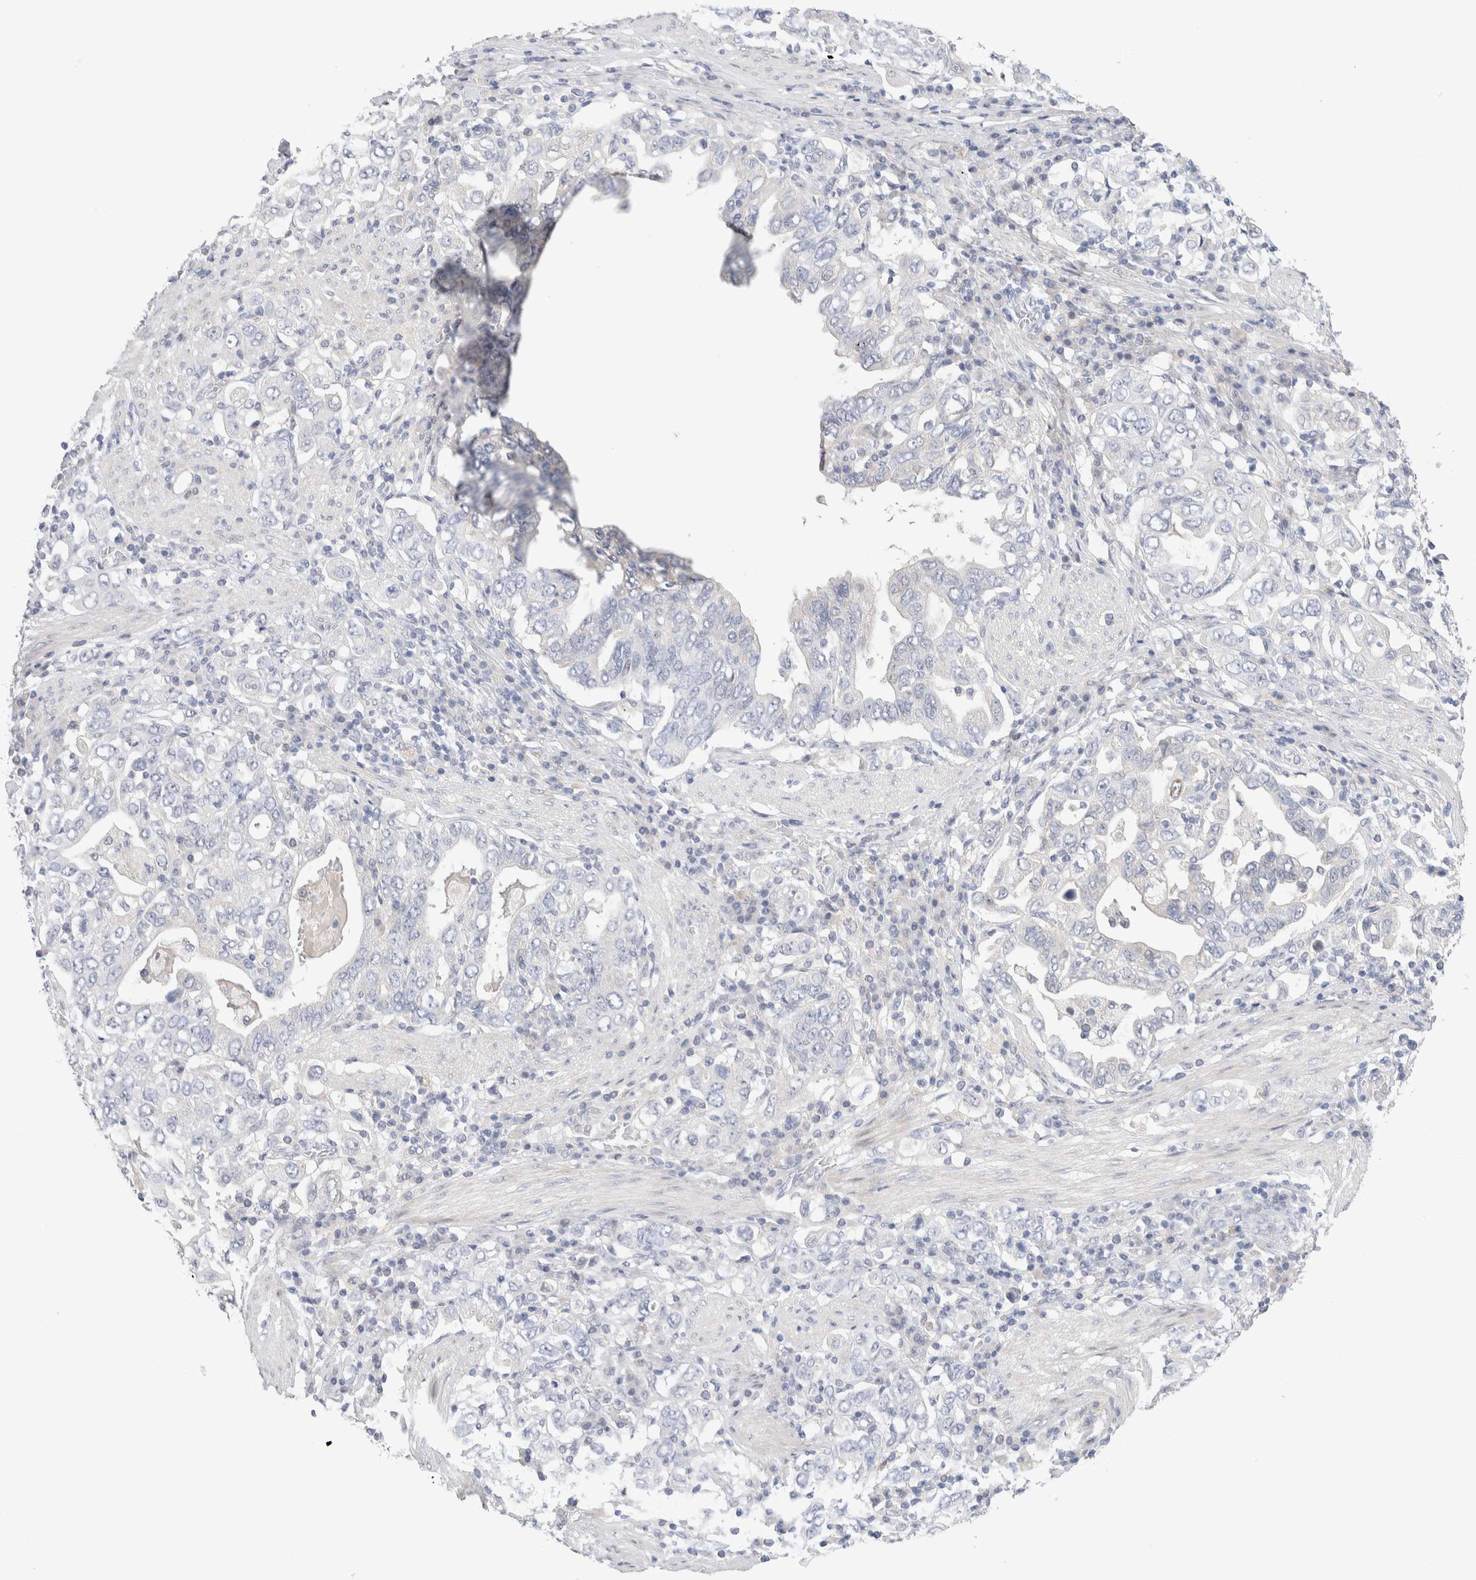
{"staining": {"intensity": "negative", "quantity": "none", "location": "none"}, "tissue": "stomach cancer", "cell_type": "Tumor cells", "image_type": "cancer", "snomed": [{"axis": "morphology", "description": "Adenocarcinoma, NOS"}, {"axis": "topography", "description": "Stomach, upper"}], "caption": "Tumor cells are negative for brown protein staining in stomach cancer. The staining was performed using DAB to visualize the protein expression in brown, while the nuclei were stained in blue with hematoxylin (Magnification: 20x).", "gene": "DNAJB6", "patient": {"sex": "male", "age": 62}}